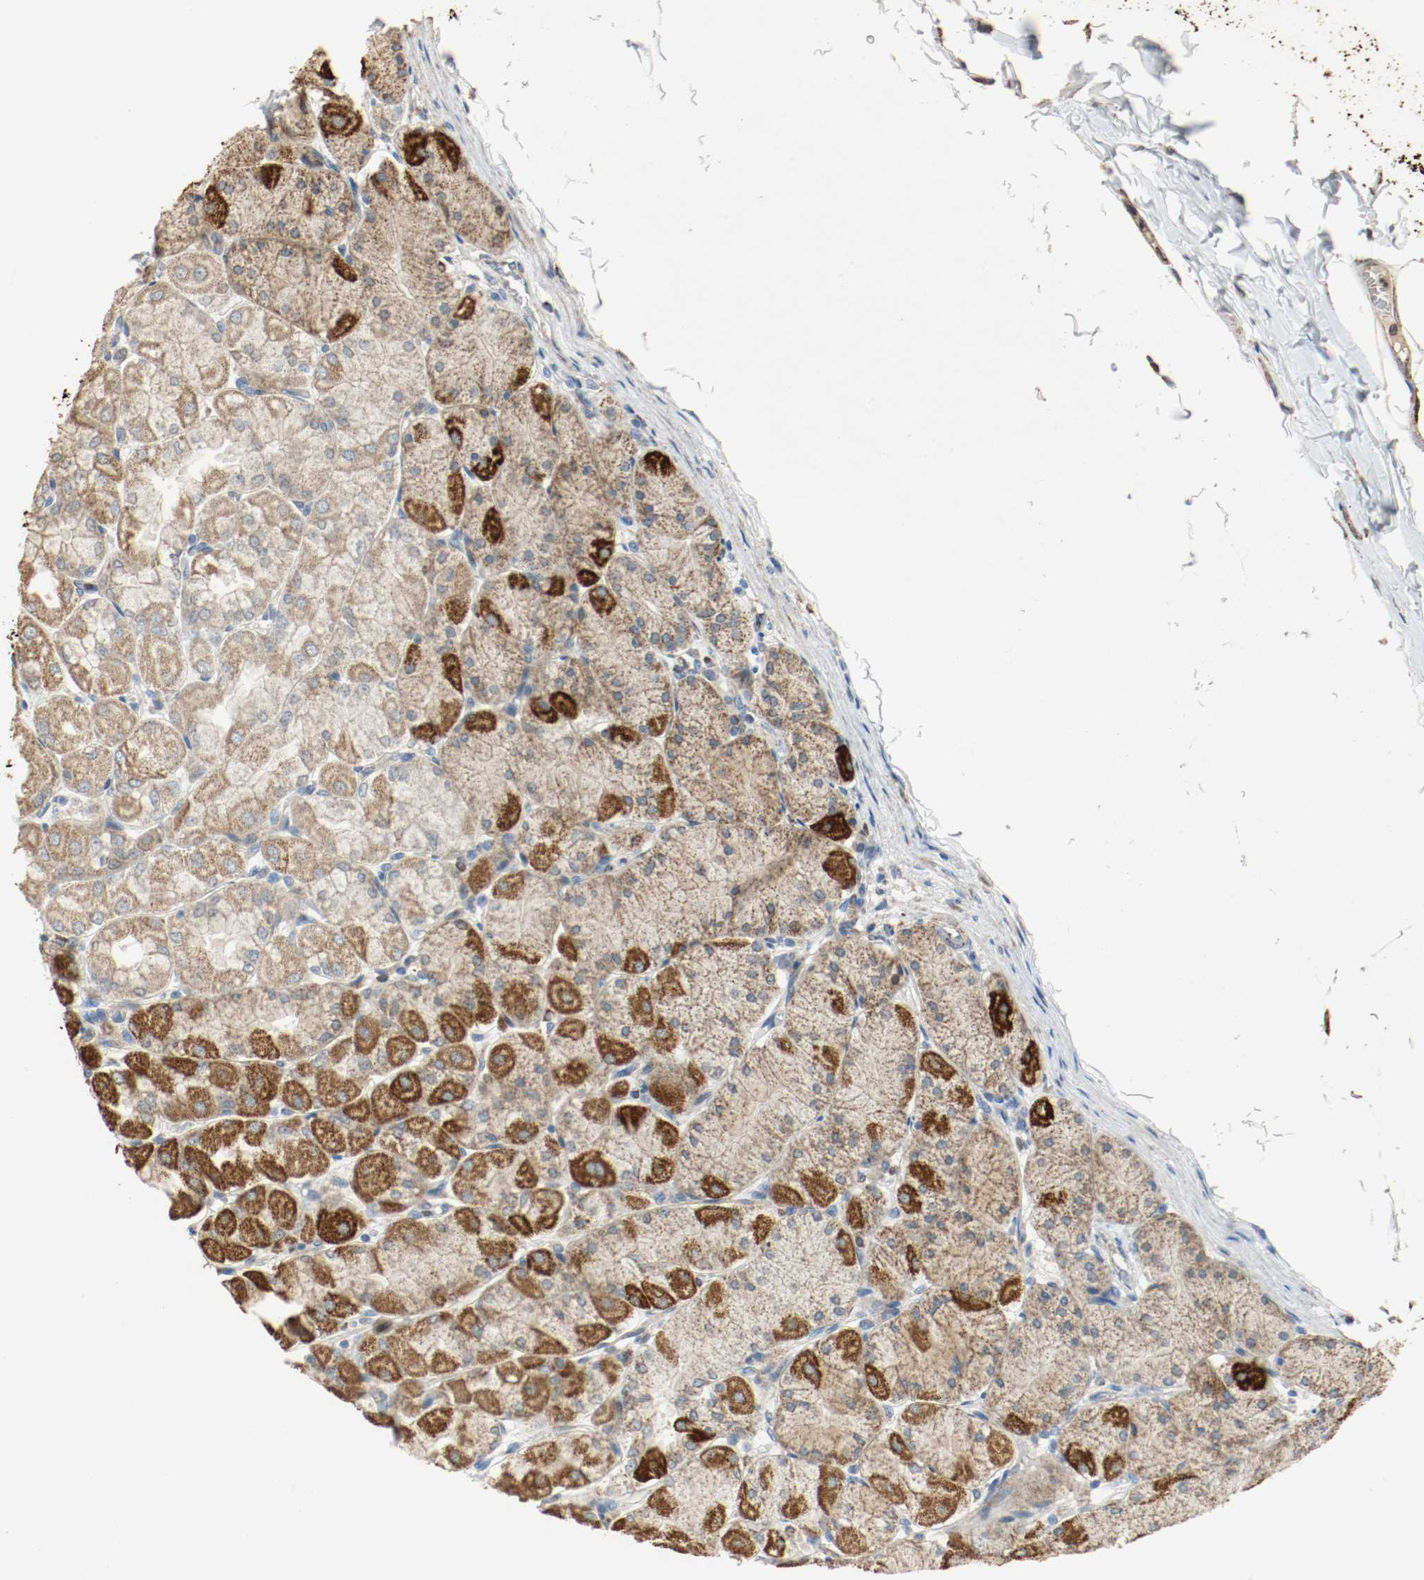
{"staining": {"intensity": "strong", "quantity": ">75%", "location": "cytoplasmic/membranous"}, "tissue": "stomach", "cell_type": "Glandular cells", "image_type": "normal", "snomed": [{"axis": "morphology", "description": "Normal tissue, NOS"}, {"axis": "topography", "description": "Stomach, upper"}], "caption": "About >75% of glandular cells in unremarkable human stomach reveal strong cytoplasmic/membranous protein positivity as visualized by brown immunohistochemical staining.", "gene": "ALDH4A1", "patient": {"sex": "female", "age": 56}}